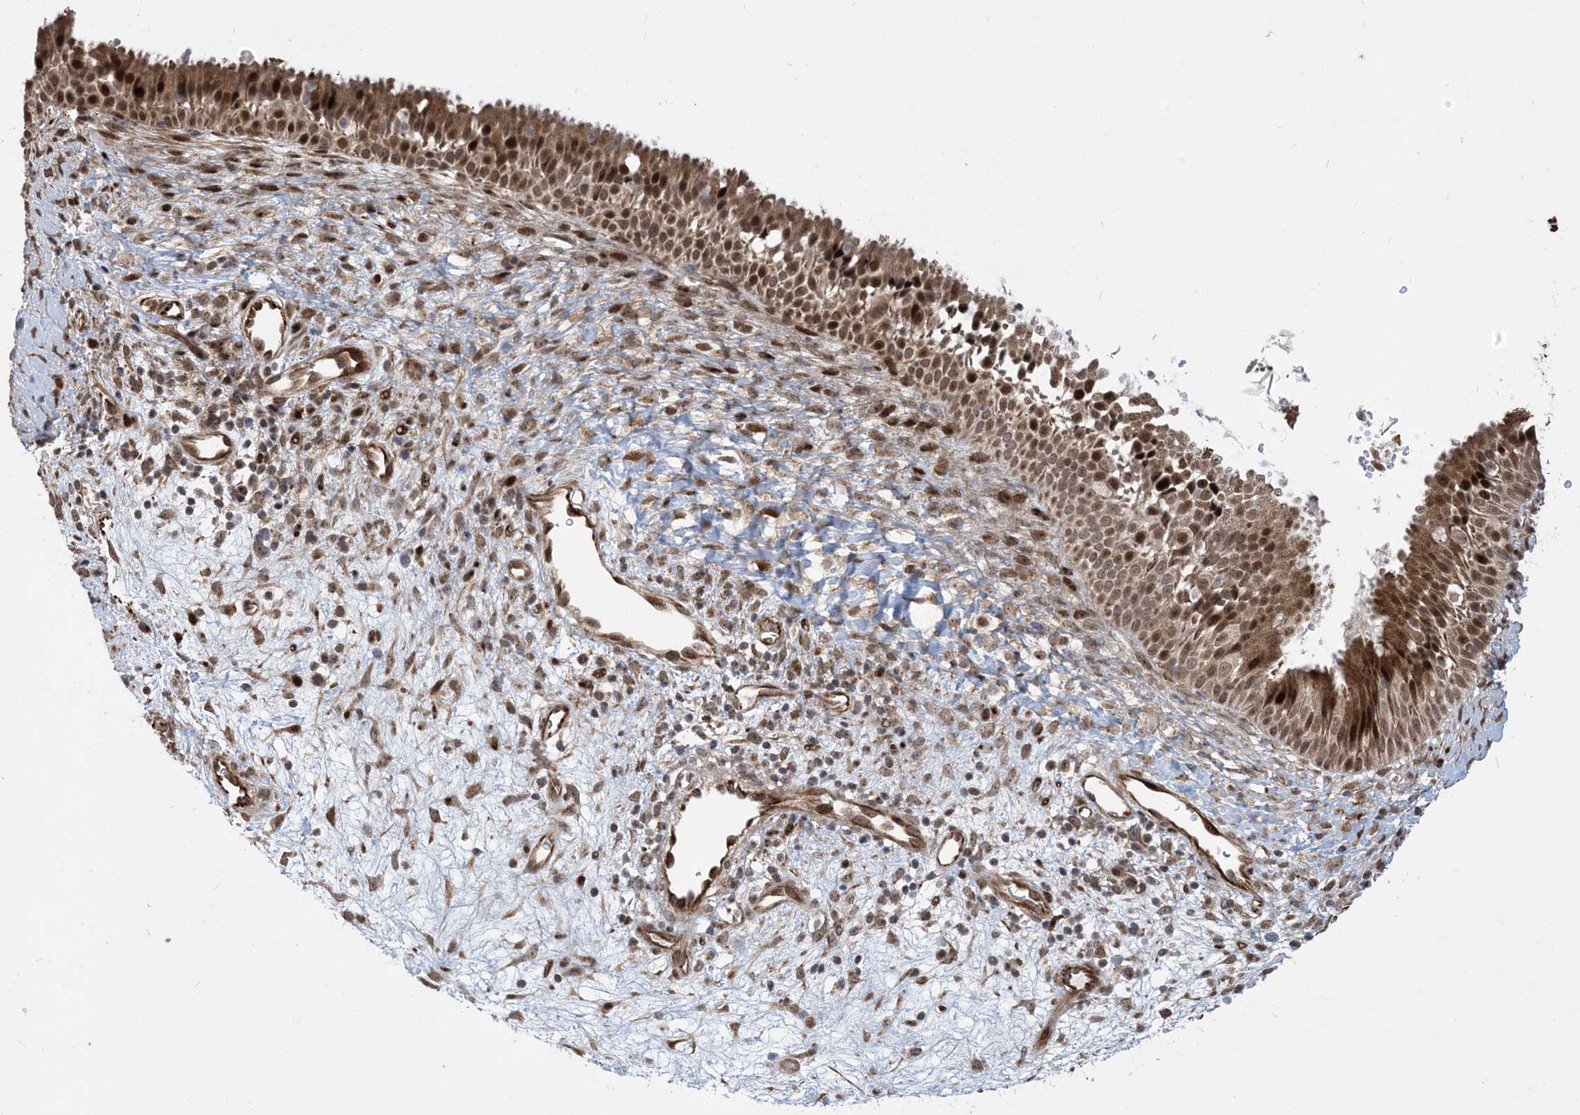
{"staining": {"intensity": "strong", "quantity": ">75%", "location": "cytoplasmic/membranous,nuclear"}, "tissue": "nasopharynx", "cell_type": "Respiratory epithelial cells", "image_type": "normal", "snomed": [{"axis": "morphology", "description": "Normal tissue, NOS"}, {"axis": "topography", "description": "Nasopharynx"}], "caption": "Nasopharynx stained for a protein (brown) displays strong cytoplasmic/membranous,nuclear positive expression in about >75% of respiratory epithelial cells.", "gene": "FAM9B", "patient": {"sex": "male", "age": 22}}